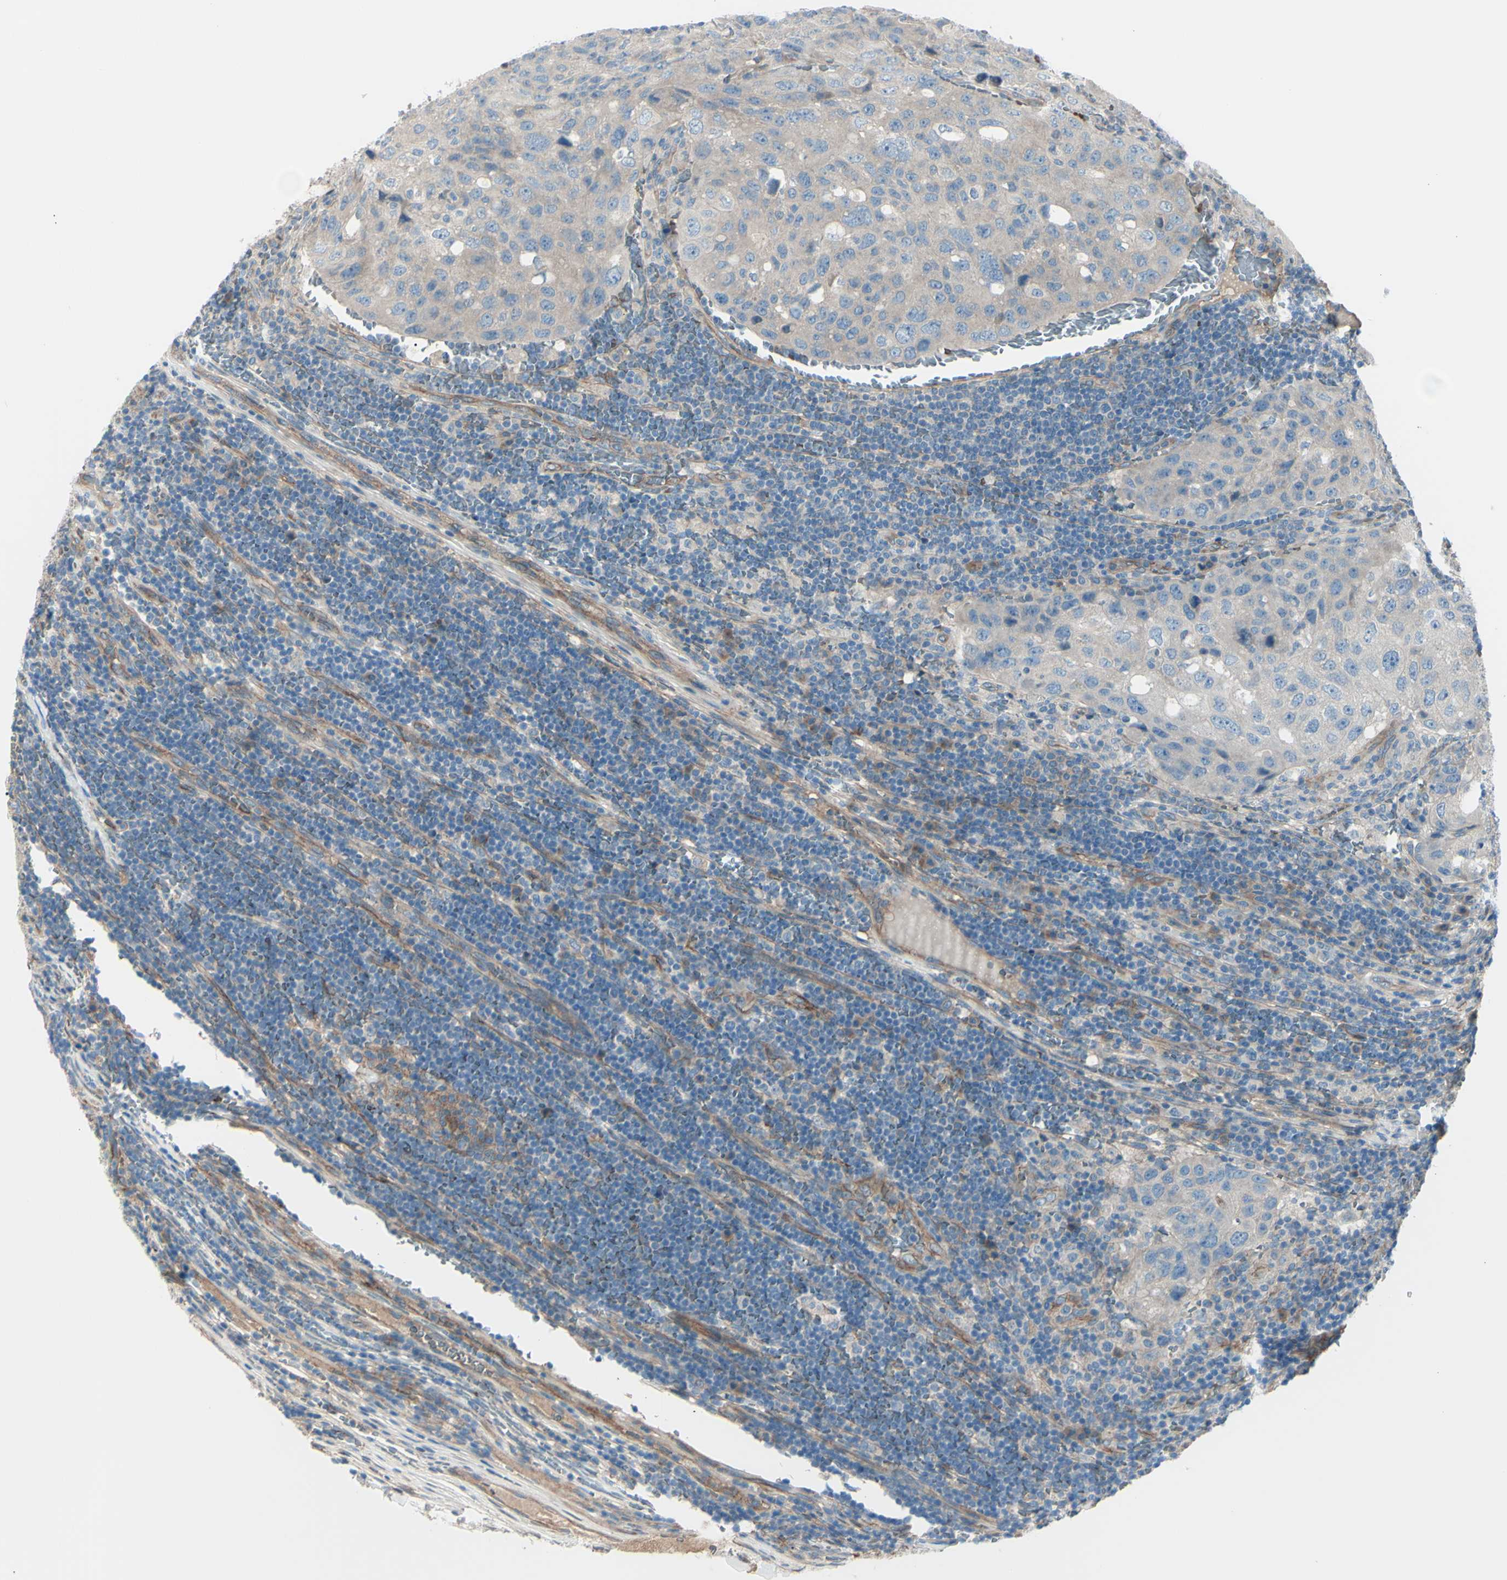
{"staining": {"intensity": "weak", "quantity": ">75%", "location": "cytoplasmic/membranous"}, "tissue": "urothelial cancer", "cell_type": "Tumor cells", "image_type": "cancer", "snomed": [{"axis": "morphology", "description": "Urothelial carcinoma, High grade"}, {"axis": "topography", "description": "Lymph node"}, {"axis": "topography", "description": "Urinary bladder"}], "caption": "This is a micrograph of immunohistochemistry (IHC) staining of high-grade urothelial carcinoma, which shows weak positivity in the cytoplasmic/membranous of tumor cells.", "gene": "PCDHGA2", "patient": {"sex": "male", "age": 51}}